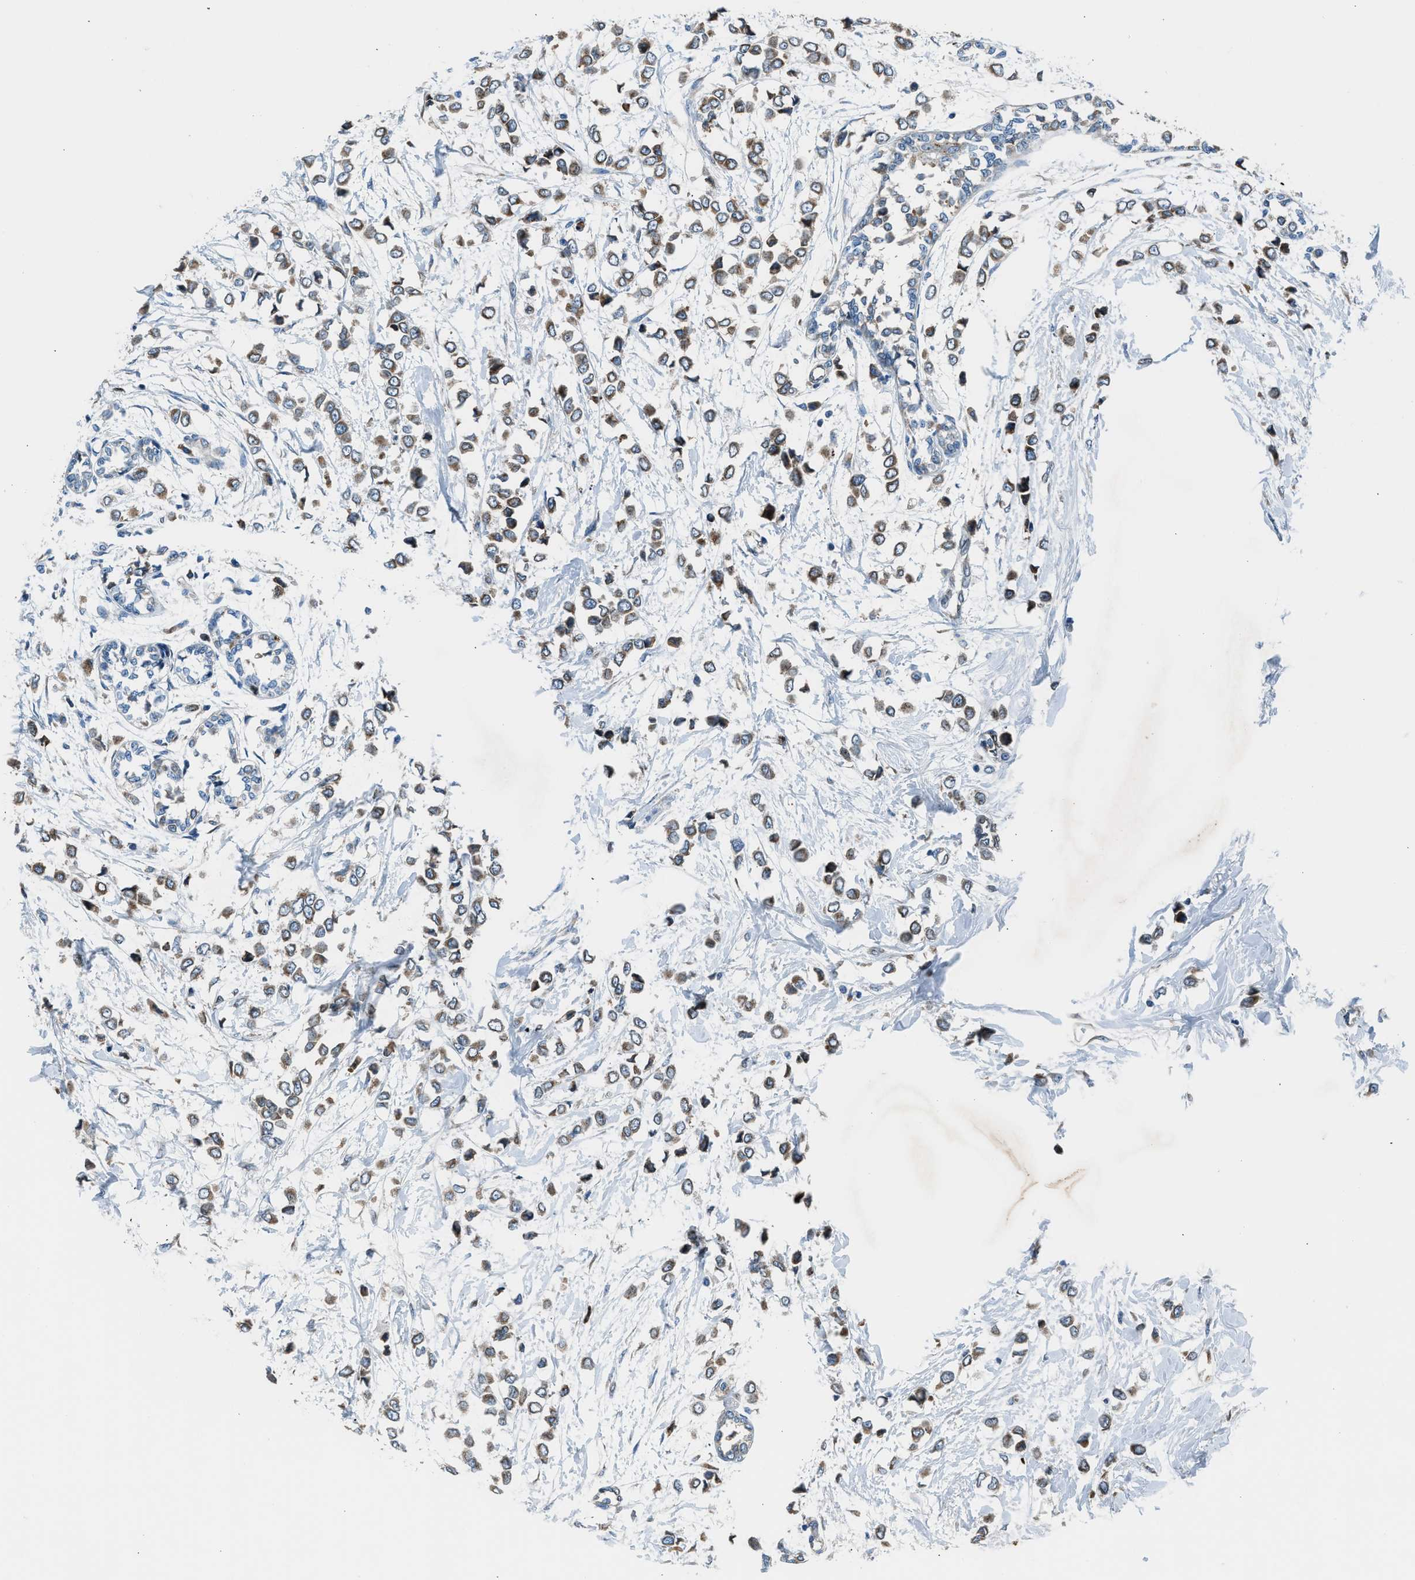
{"staining": {"intensity": "moderate", "quantity": ">75%", "location": "cytoplasmic/membranous"}, "tissue": "breast cancer", "cell_type": "Tumor cells", "image_type": "cancer", "snomed": [{"axis": "morphology", "description": "Lobular carcinoma"}, {"axis": "topography", "description": "Breast"}], "caption": "Immunohistochemistry histopathology image of neoplastic tissue: lobular carcinoma (breast) stained using immunohistochemistry (IHC) shows medium levels of moderate protein expression localized specifically in the cytoplasmic/membranous of tumor cells, appearing as a cytoplasmic/membranous brown color.", "gene": "LMBR1", "patient": {"sex": "female", "age": 51}}